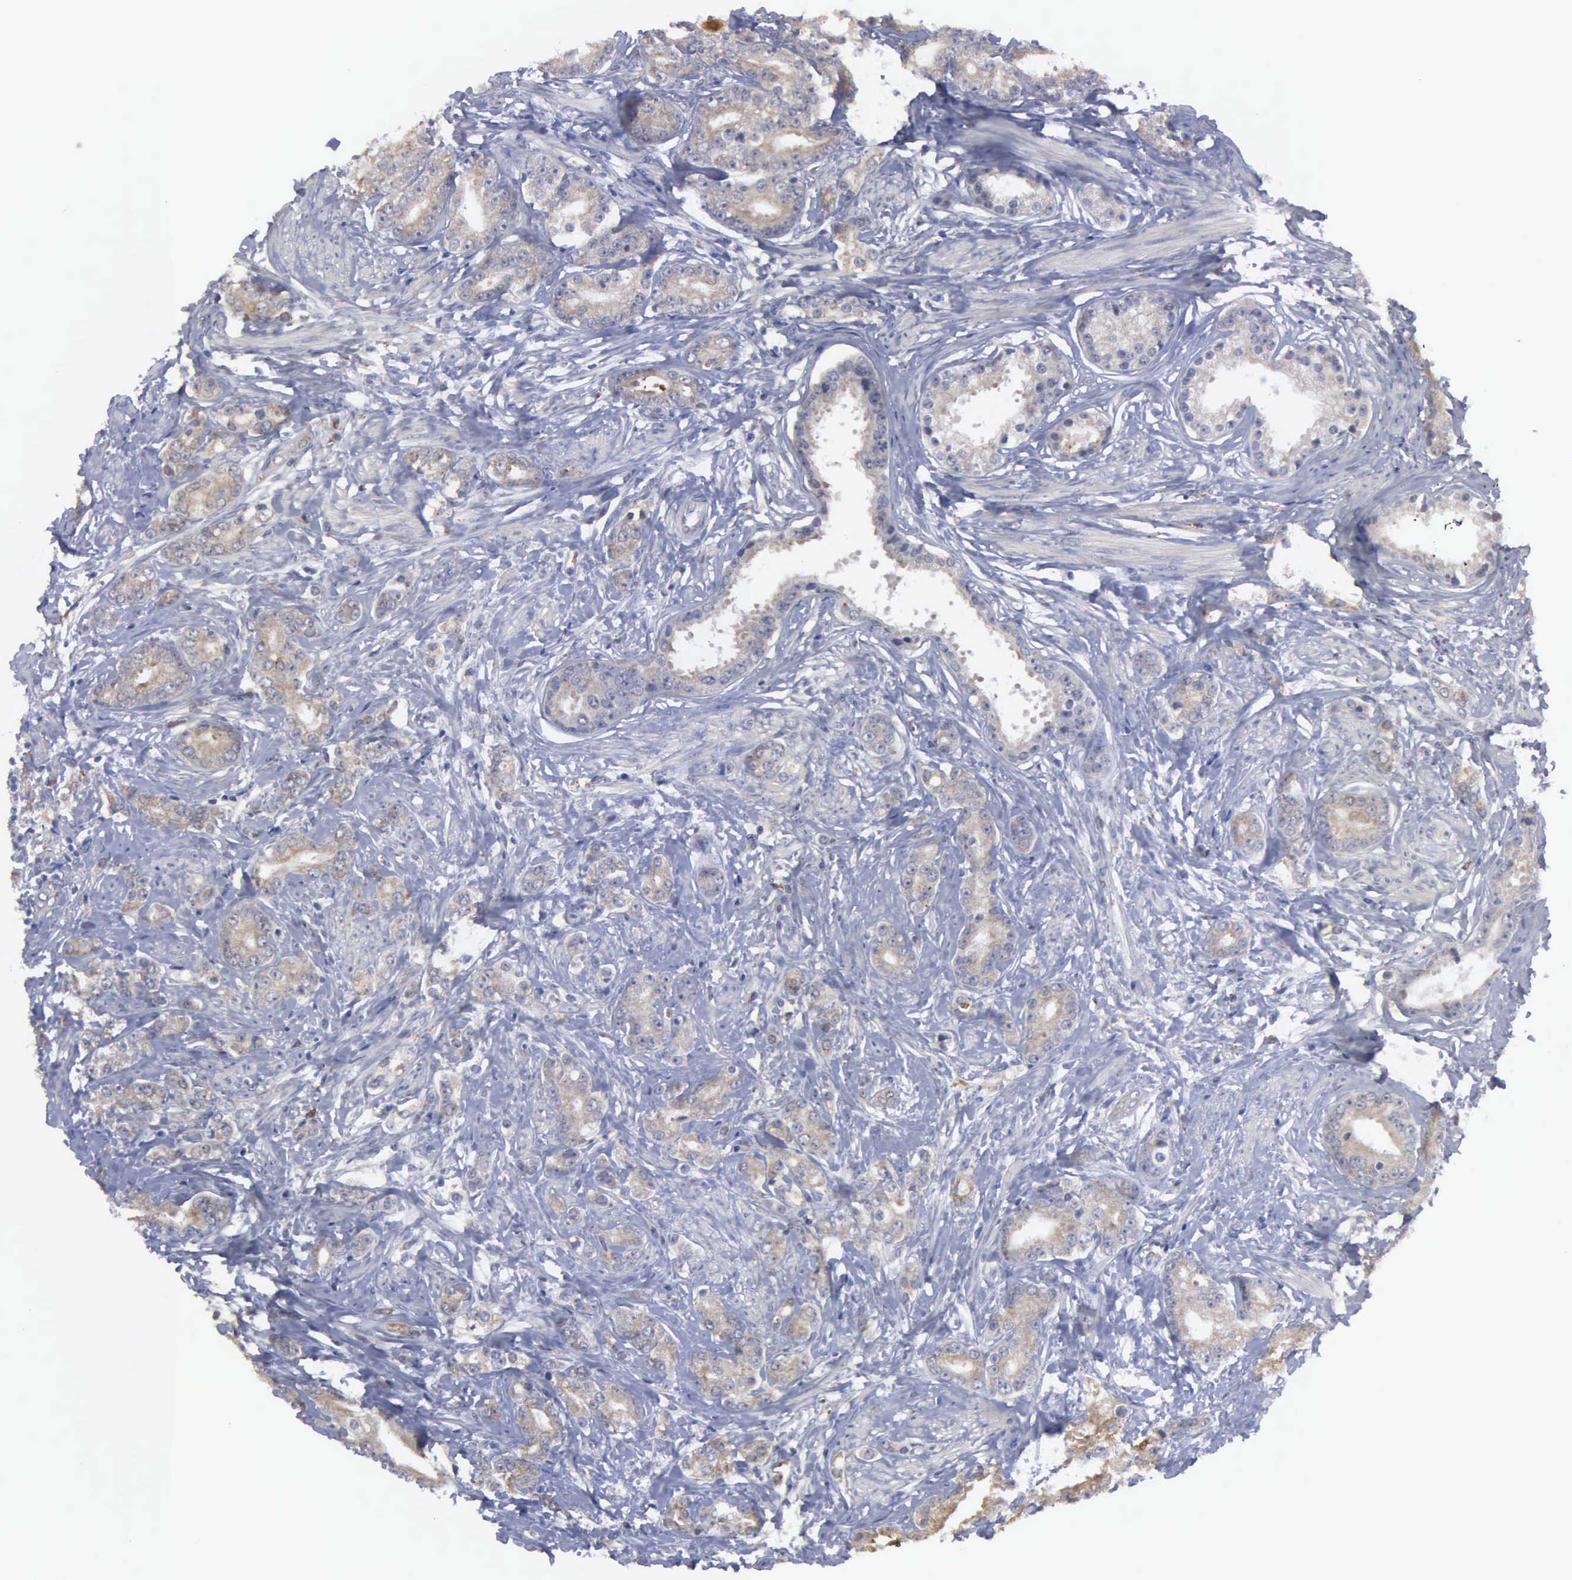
{"staining": {"intensity": "weak", "quantity": "25%-75%", "location": "cytoplasmic/membranous"}, "tissue": "prostate cancer", "cell_type": "Tumor cells", "image_type": "cancer", "snomed": [{"axis": "morphology", "description": "Adenocarcinoma, Medium grade"}, {"axis": "topography", "description": "Prostate"}], "caption": "Brown immunohistochemical staining in adenocarcinoma (medium-grade) (prostate) shows weak cytoplasmic/membranous positivity in approximately 25%-75% of tumor cells.", "gene": "LIN52", "patient": {"sex": "male", "age": 59}}